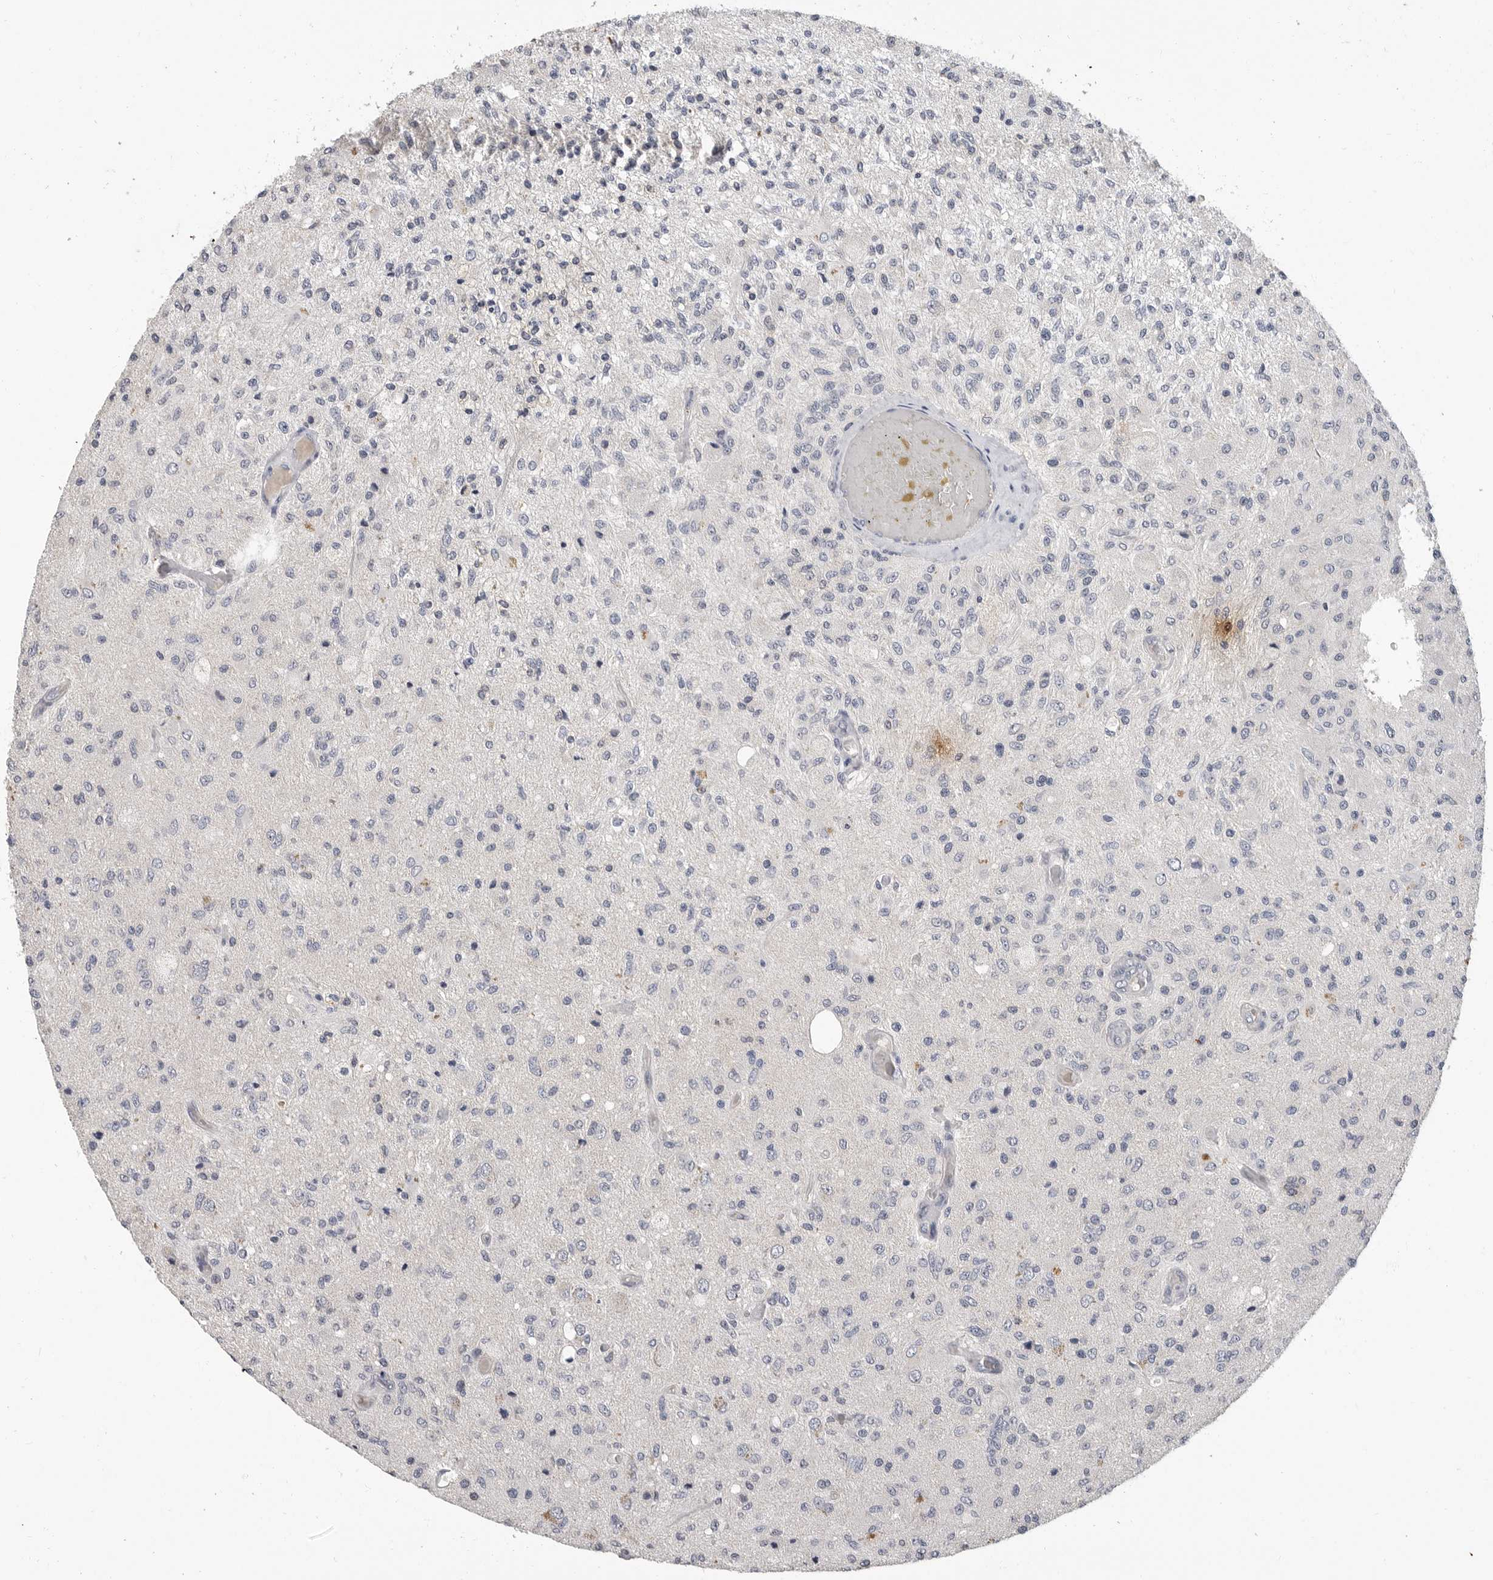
{"staining": {"intensity": "negative", "quantity": "none", "location": "none"}, "tissue": "glioma", "cell_type": "Tumor cells", "image_type": "cancer", "snomed": [{"axis": "morphology", "description": "Normal tissue, NOS"}, {"axis": "morphology", "description": "Glioma, malignant, High grade"}, {"axis": "topography", "description": "Cerebral cortex"}], "caption": "The immunohistochemistry histopathology image has no significant positivity in tumor cells of glioma tissue. The staining was performed using DAB to visualize the protein expression in brown, while the nuclei were stained in blue with hematoxylin (Magnification: 20x).", "gene": "LTBR", "patient": {"sex": "male", "age": 77}}